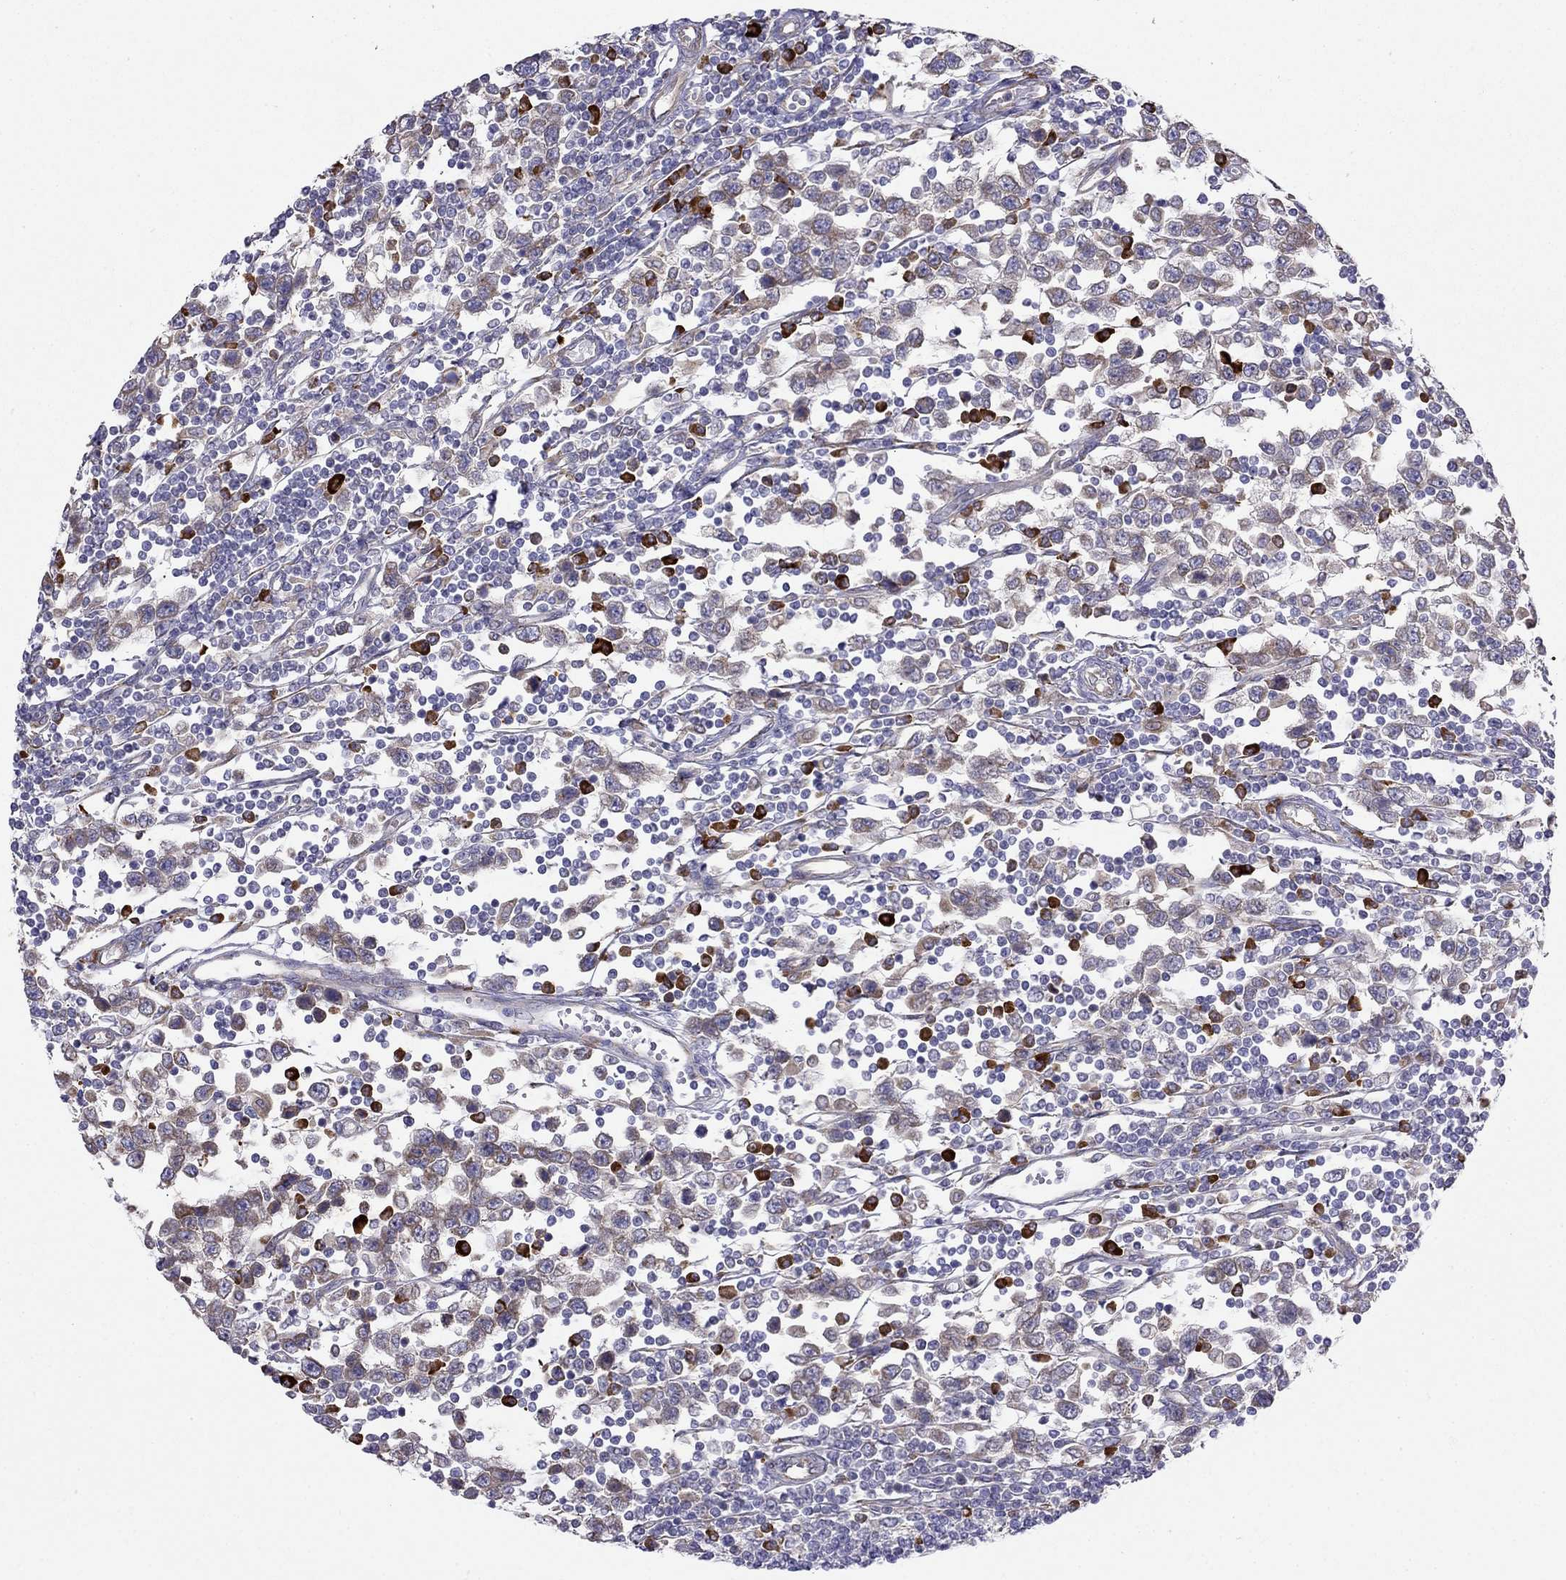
{"staining": {"intensity": "weak", "quantity": ">75%", "location": "cytoplasmic/membranous"}, "tissue": "testis cancer", "cell_type": "Tumor cells", "image_type": "cancer", "snomed": [{"axis": "morphology", "description": "Seminoma, NOS"}, {"axis": "topography", "description": "Testis"}], "caption": "Protein staining reveals weak cytoplasmic/membranous expression in about >75% of tumor cells in seminoma (testis).", "gene": "LONRF2", "patient": {"sex": "male", "age": 34}}